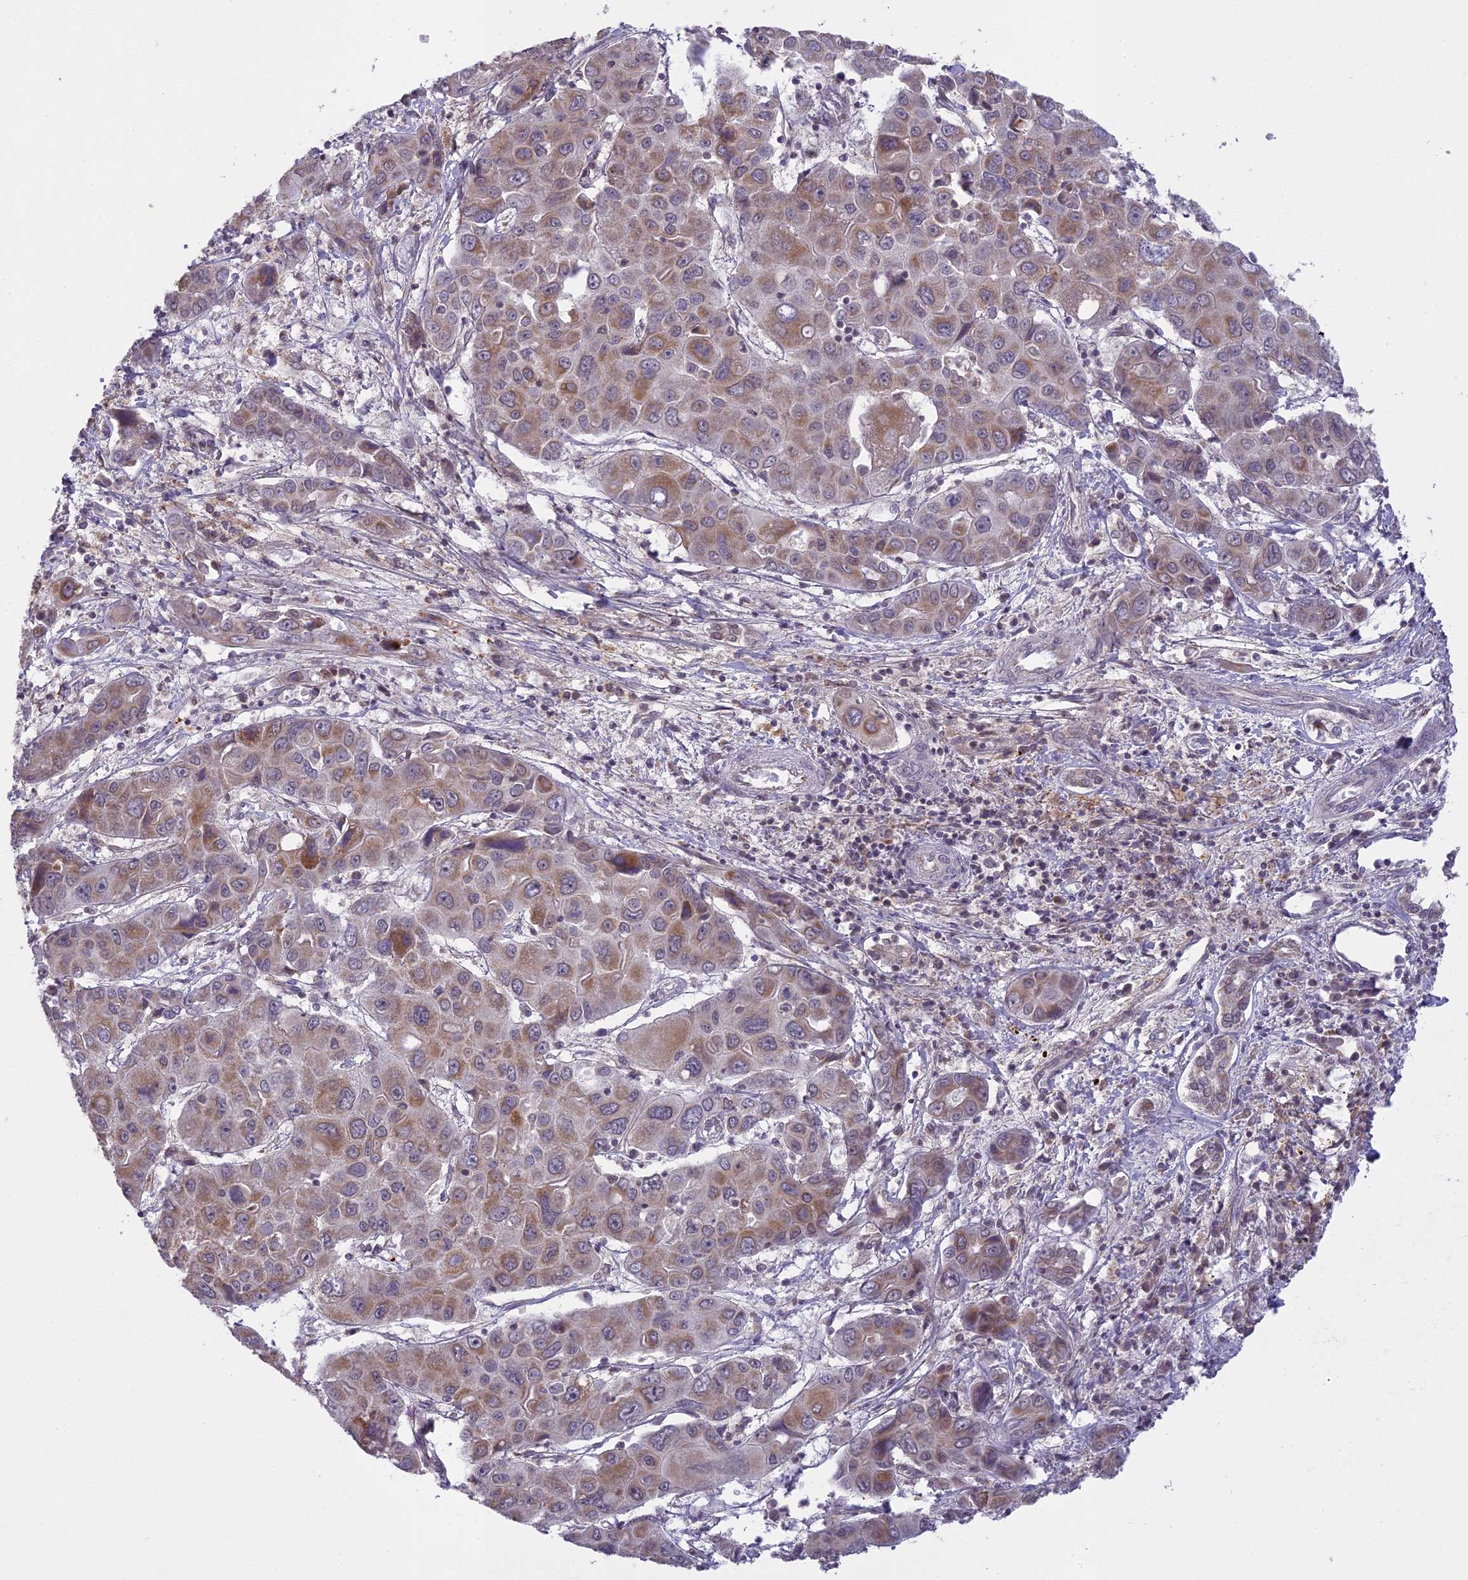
{"staining": {"intensity": "moderate", "quantity": "25%-75%", "location": "cytoplasmic/membranous"}, "tissue": "liver cancer", "cell_type": "Tumor cells", "image_type": "cancer", "snomed": [{"axis": "morphology", "description": "Cholangiocarcinoma"}, {"axis": "topography", "description": "Liver"}], "caption": "Moderate cytoplasmic/membranous protein staining is present in approximately 25%-75% of tumor cells in liver cholangiocarcinoma.", "gene": "ERG28", "patient": {"sex": "male", "age": 67}}